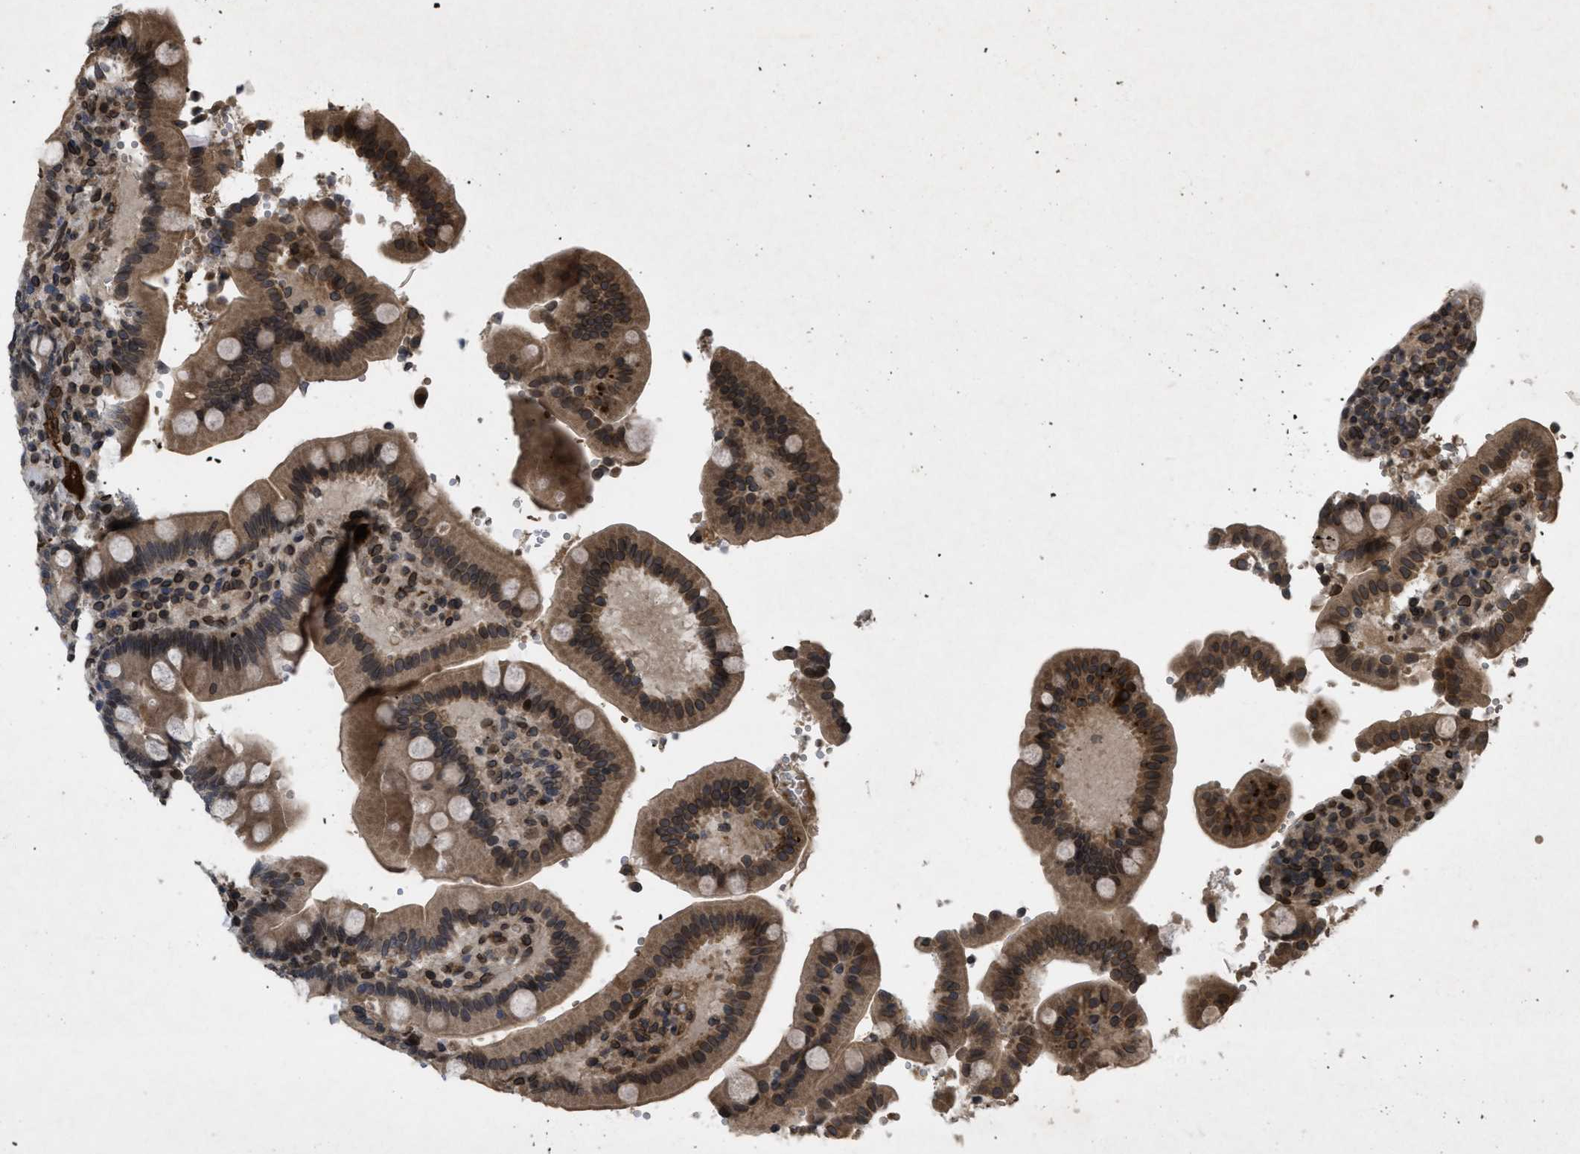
{"staining": {"intensity": "moderate", "quantity": ">75%", "location": "cytoplasmic/membranous,nuclear"}, "tissue": "duodenum", "cell_type": "Glandular cells", "image_type": "normal", "snomed": [{"axis": "morphology", "description": "Normal tissue, NOS"}, {"axis": "topography", "description": "Small intestine, NOS"}], "caption": "DAB immunohistochemical staining of benign human duodenum exhibits moderate cytoplasmic/membranous,nuclear protein staining in about >75% of glandular cells.", "gene": "CRY1", "patient": {"sex": "female", "age": 71}}